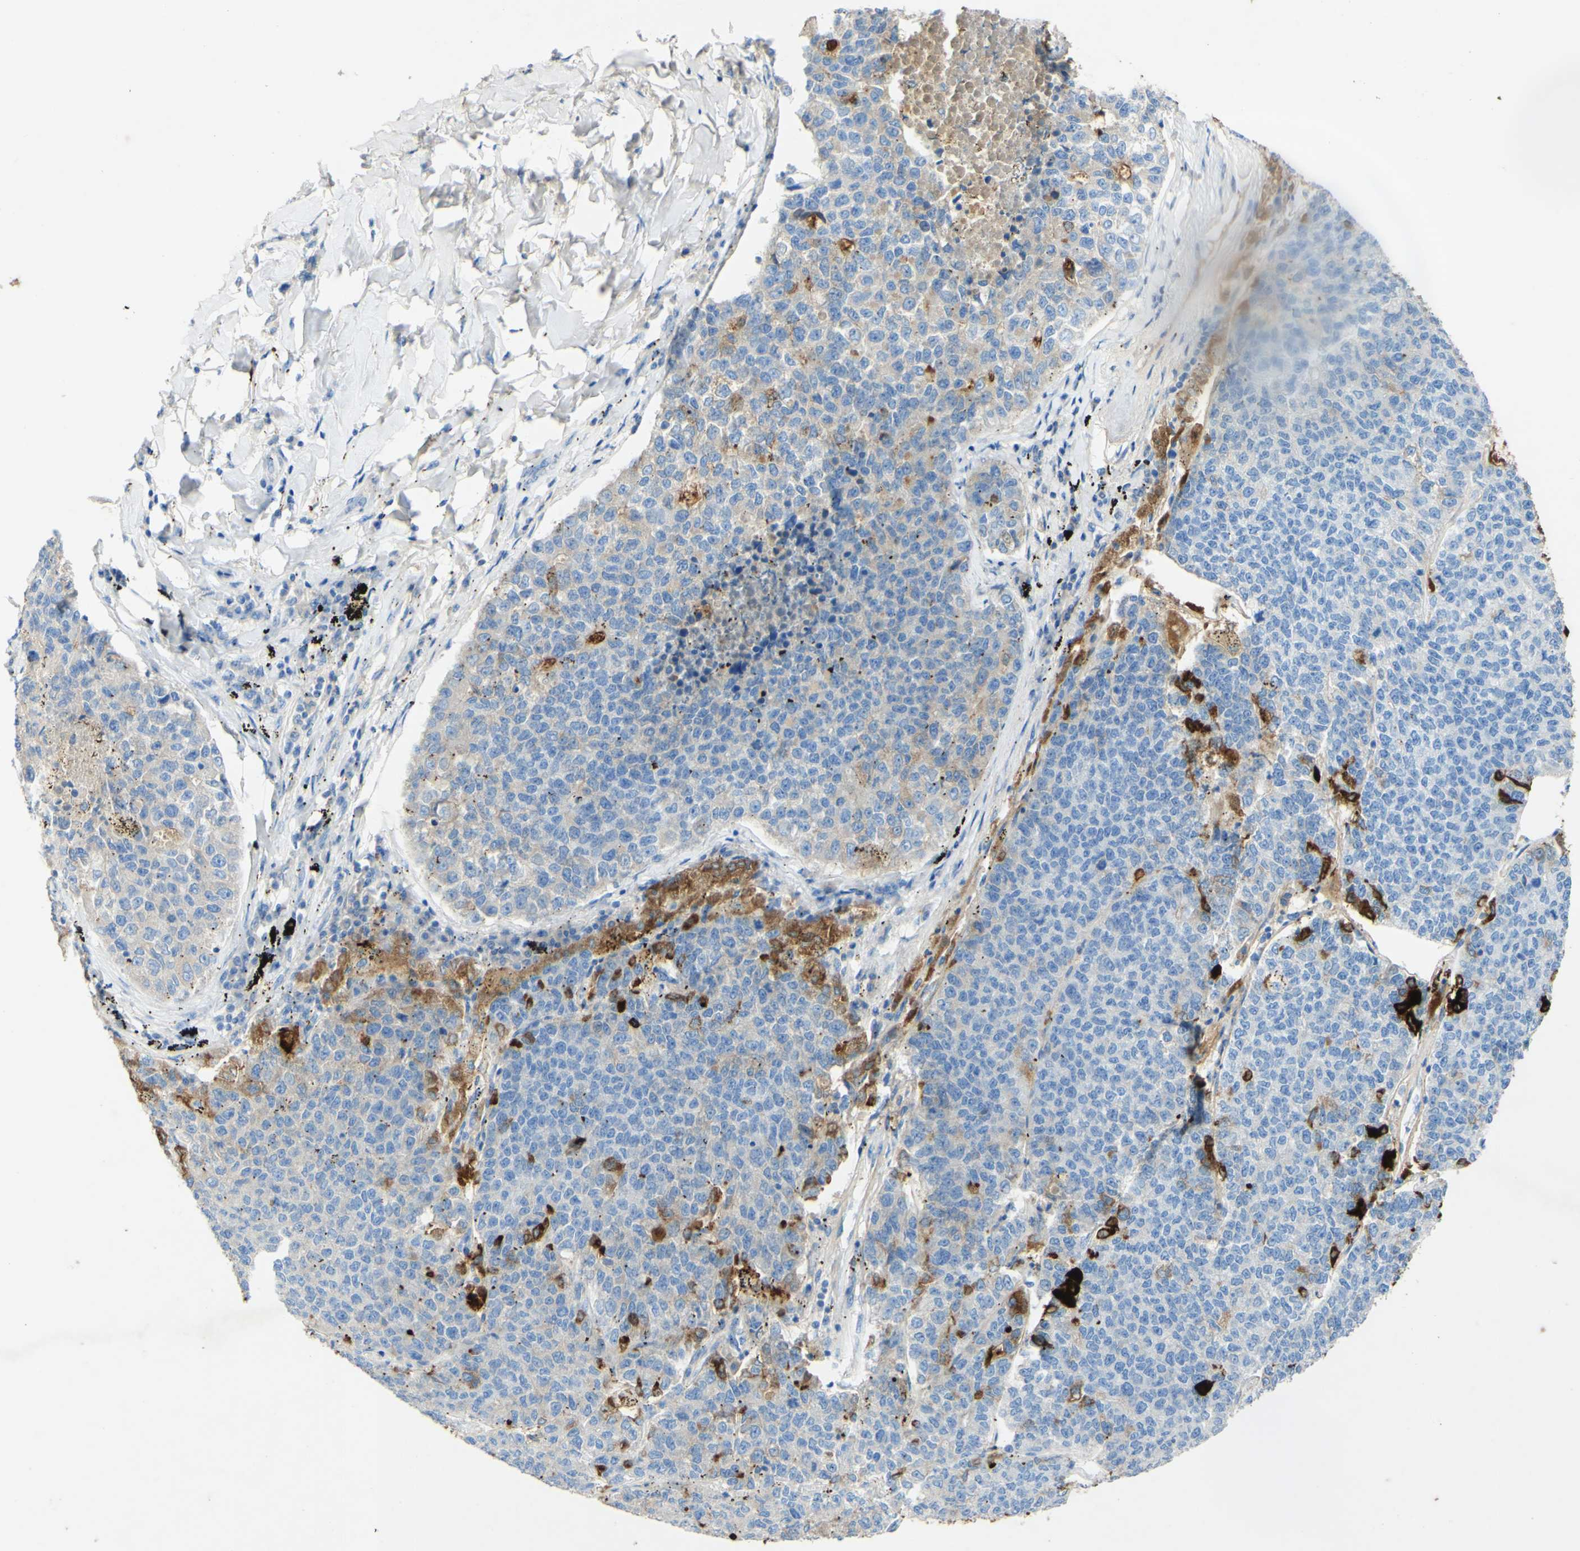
{"staining": {"intensity": "weak", "quantity": ">75%", "location": "cytoplasmic/membranous"}, "tissue": "lung cancer", "cell_type": "Tumor cells", "image_type": "cancer", "snomed": [{"axis": "morphology", "description": "Adenocarcinoma, NOS"}, {"axis": "topography", "description": "Lung"}], "caption": "A brown stain highlights weak cytoplasmic/membranous expression of a protein in human lung cancer (adenocarcinoma) tumor cells. (brown staining indicates protein expression, while blue staining denotes nuclei).", "gene": "PIGR", "patient": {"sex": "male", "age": 49}}